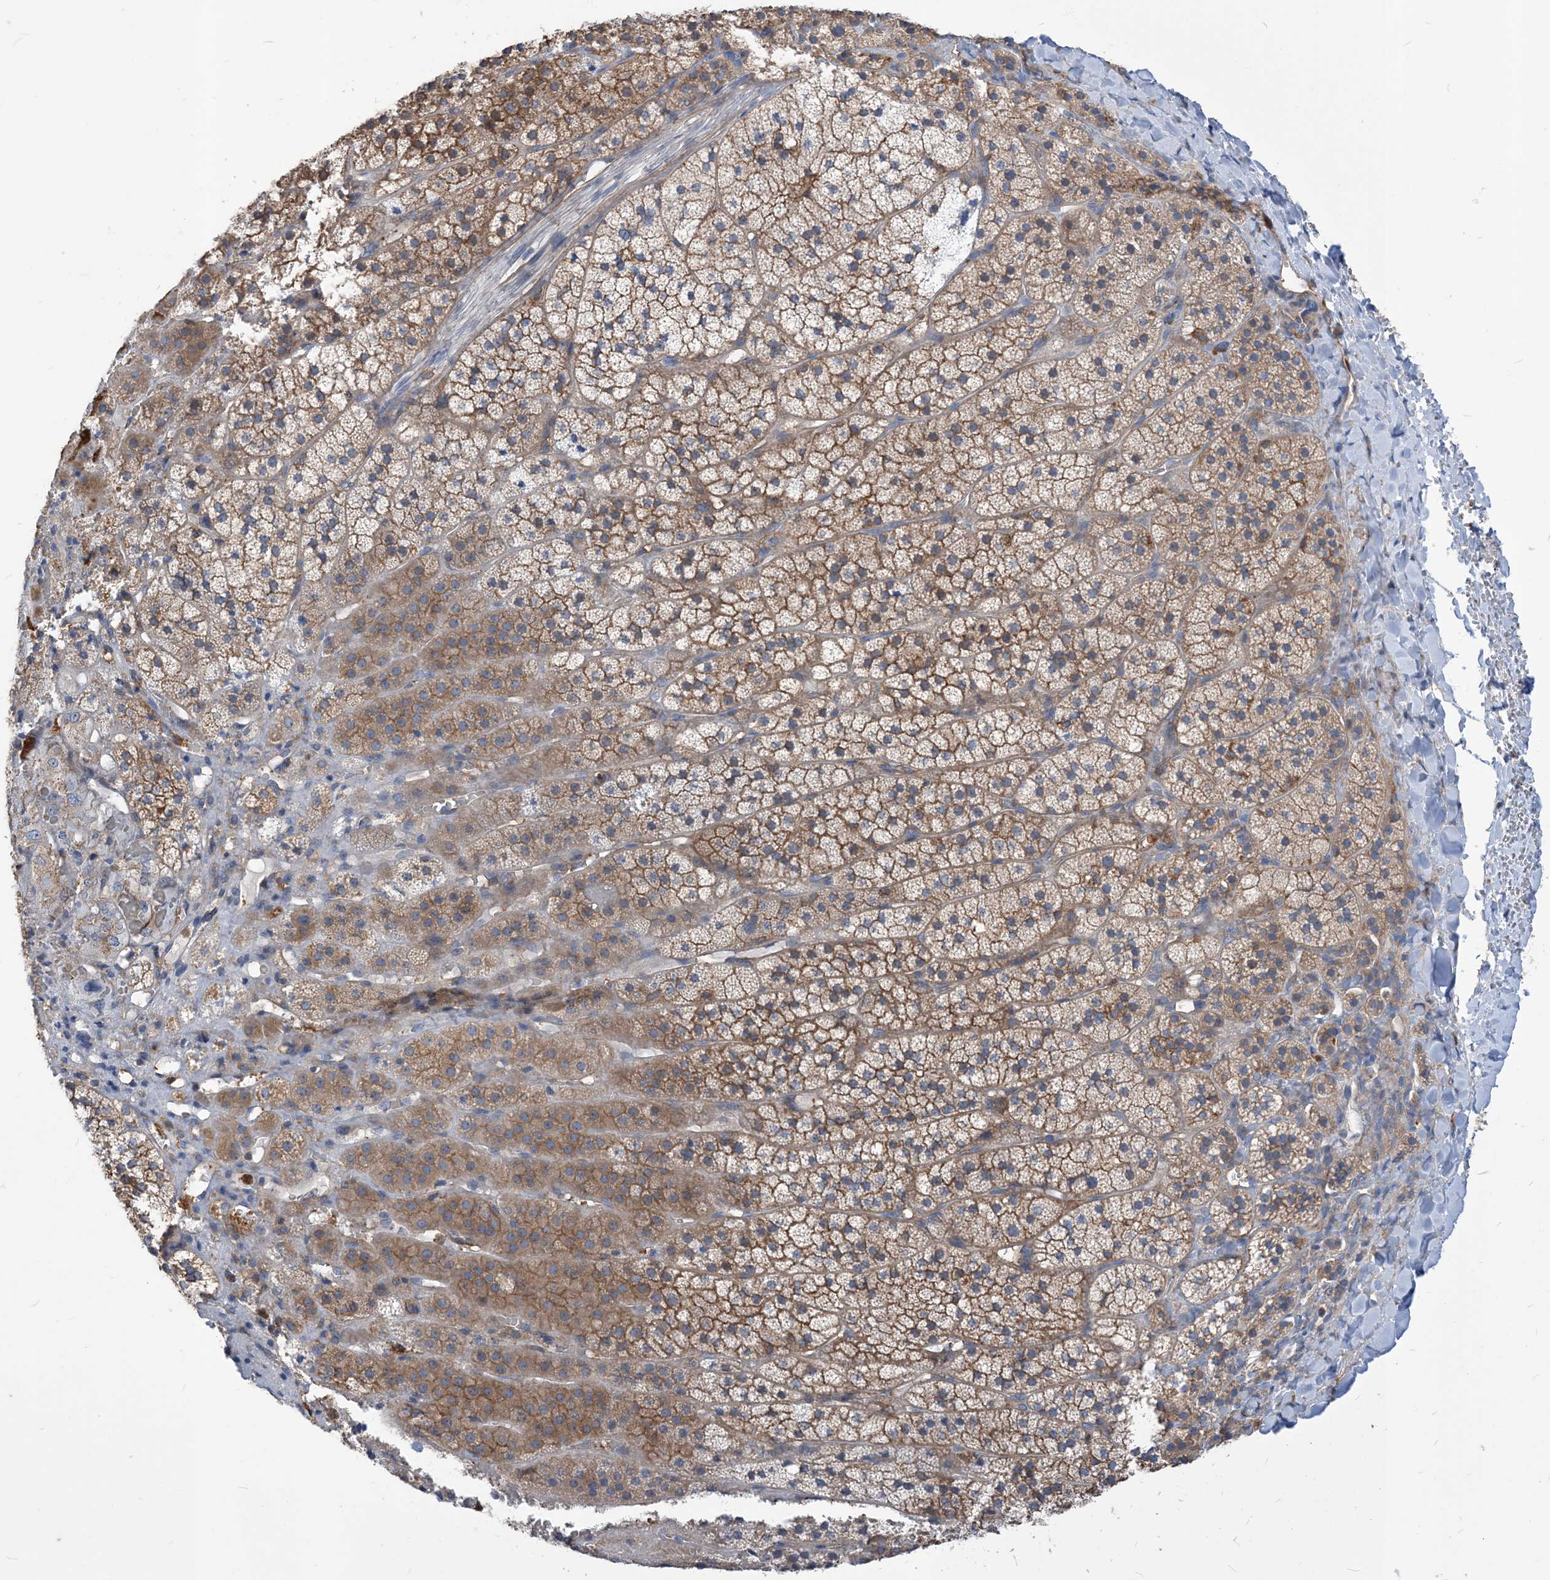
{"staining": {"intensity": "moderate", "quantity": "25%-75%", "location": "cytoplasmic/membranous"}, "tissue": "adrenal gland", "cell_type": "Glandular cells", "image_type": "normal", "snomed": [{"axis": "morphology", "description": "Normal tissue, NOS"}, {"axis": "topography", "description": "Adrenal gland"}], "caption": "Immunohistochemical staining of normal human adrenal gland displays medium levels of moderate cytoplasmic/membranous expression in approximately 25%-75% of glandular cells. (brown staining indicates protein expression, while blue staining denotes nuclei).", "gene": "PARVG", "patient": {"sex": "female", "age": 44}}